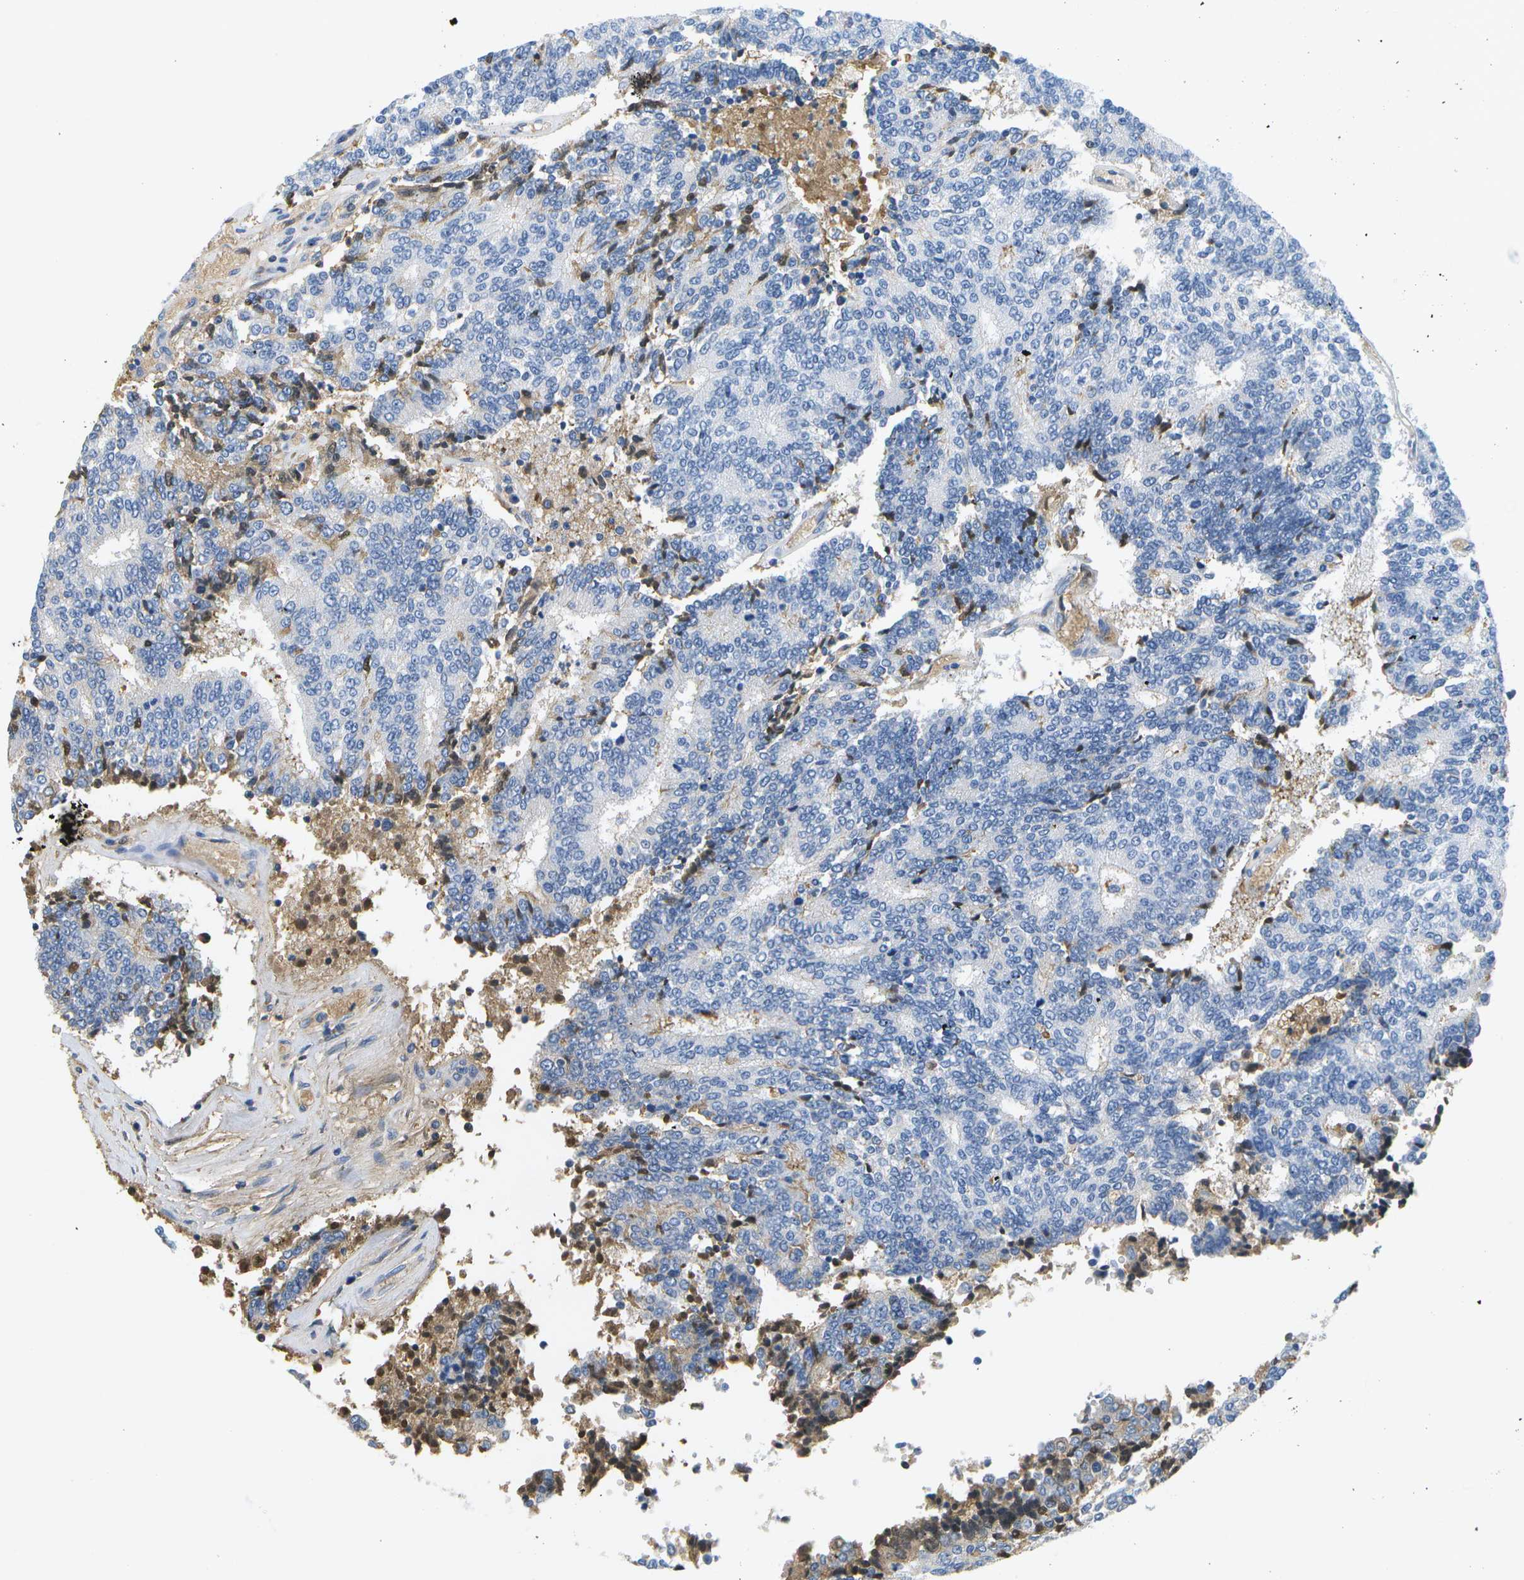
{"staining": {"intensity": "moderate", "quantity": "<25%", "location": "cytoplasmic/membranous,nuclear"}, "tissue": "prostate cancer", "cell_type": "Tumor cells", "image_type": "cancer", "snomed": [{"axis": "morphology", "description": "Normal tissue, NOS"}, {"axis": "morphology", "description": "Adenocarcinoma, High grade"}, {"axis": "topography", "description": "Prostate"}, {"axis": "topography", "description": "Seminal veicle"}], "caption": "Immunohistochemical staining of high-grade adenocarcinoma (prostate) reveals moderate cytoplasmic/membranous and nuclear protein positivity in about <25% of tumor cells.", "gene": "SERPINA1", "patient": {"sex": "male", "age": 55}}